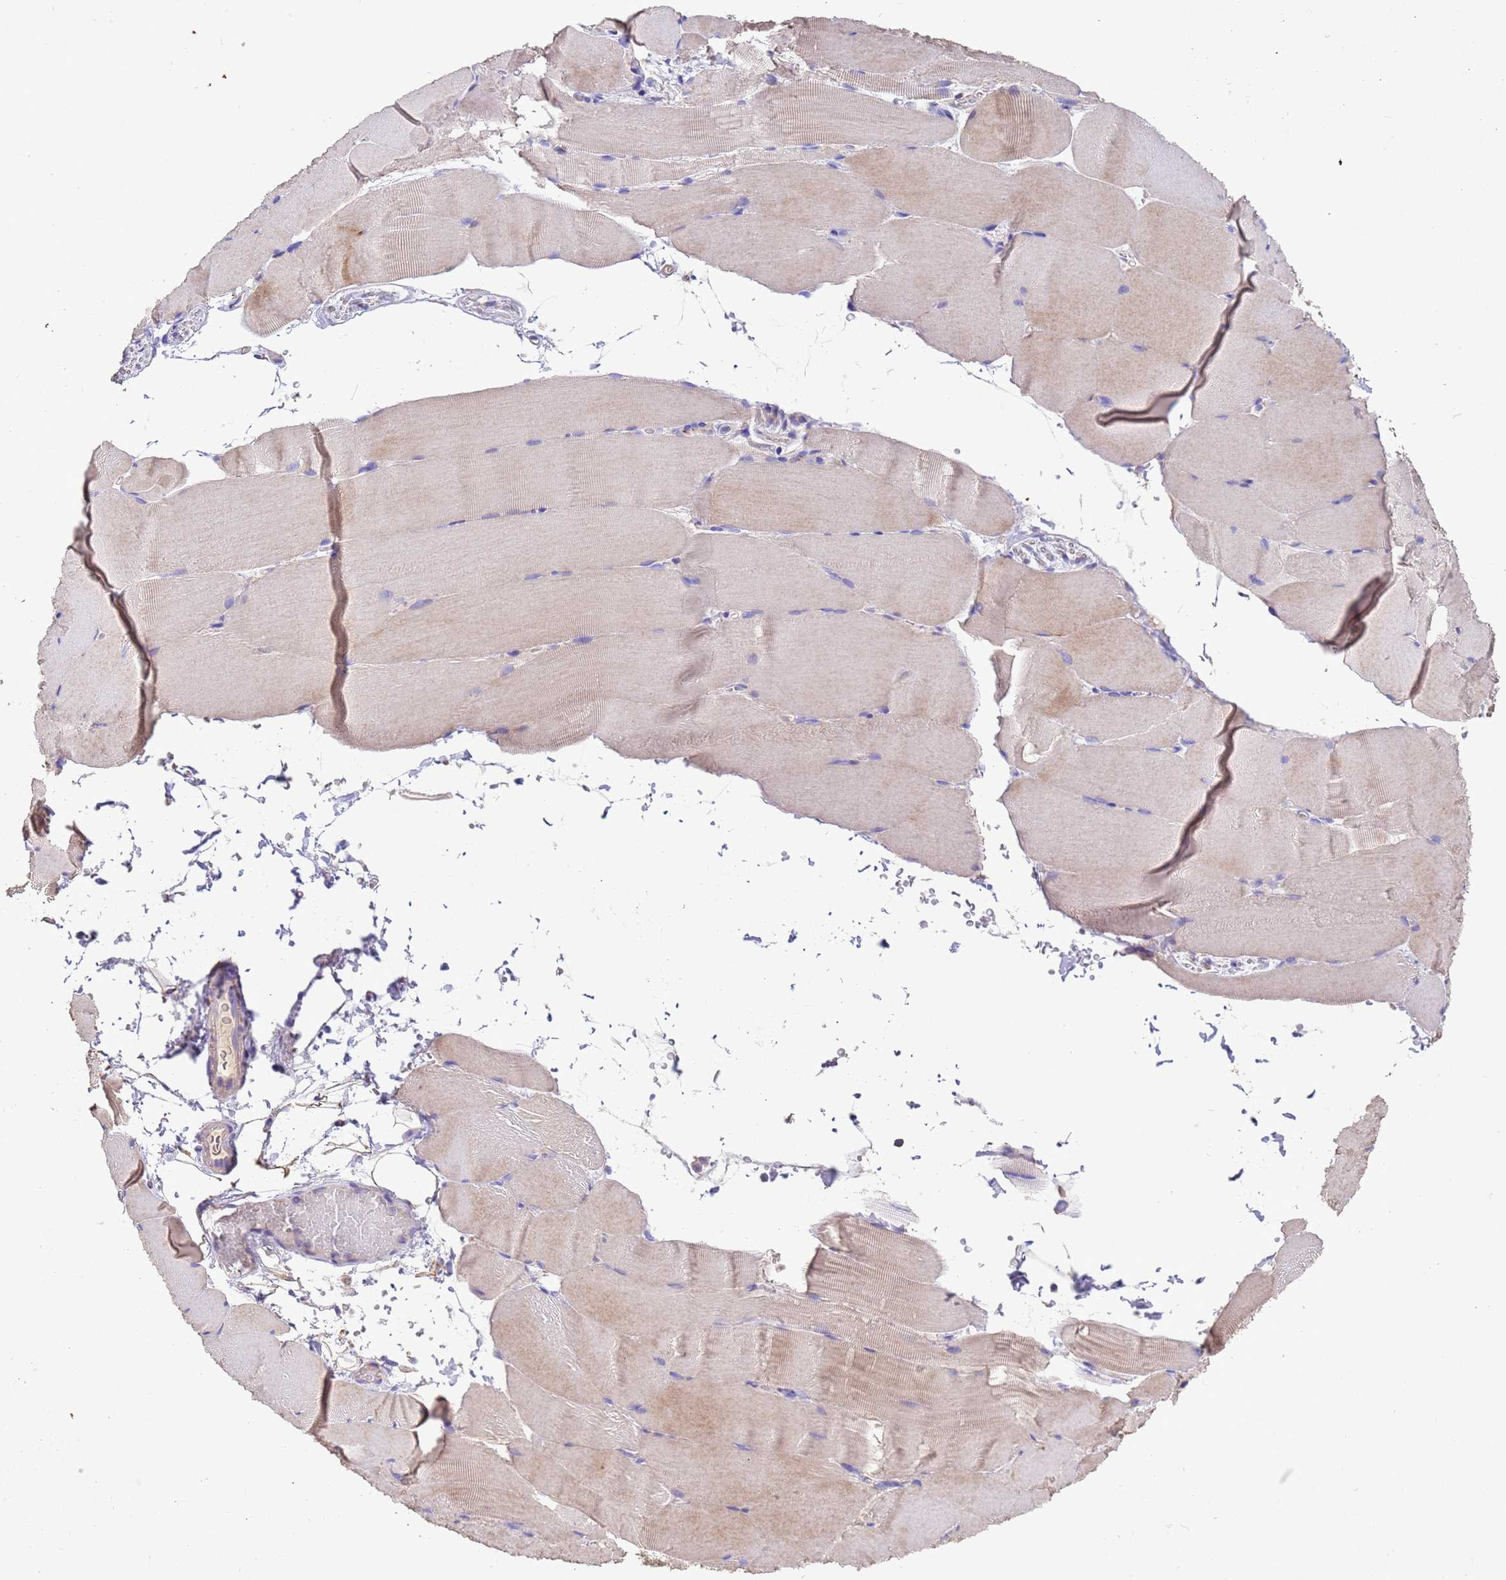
{"staining": {"intensity": "weak", "quantity": "25%-75%", "location": "cytoplasmic/membranous"}, "tissue": "skeletal muscle", "cell_type": "Myocytes", "image_type": "normal", "snomed": [{"axis": "morphology", "description": "Normal tissue, NOS"}, {"axis": "topography", "description": "Skeletal muscle"}, {"axis": "topography", "description": "Parathyroid gland"}], "caption": "Immunohistochemical staining of unremarkable human skeletal muscle demonstrates low levels of weak cytoplasmic/membranous staining in about 25%-75% of myocytes. Nuclei are stained in blue.", "gene": "ZNFX1", "patient": {"sex": "female", "age": 37}}